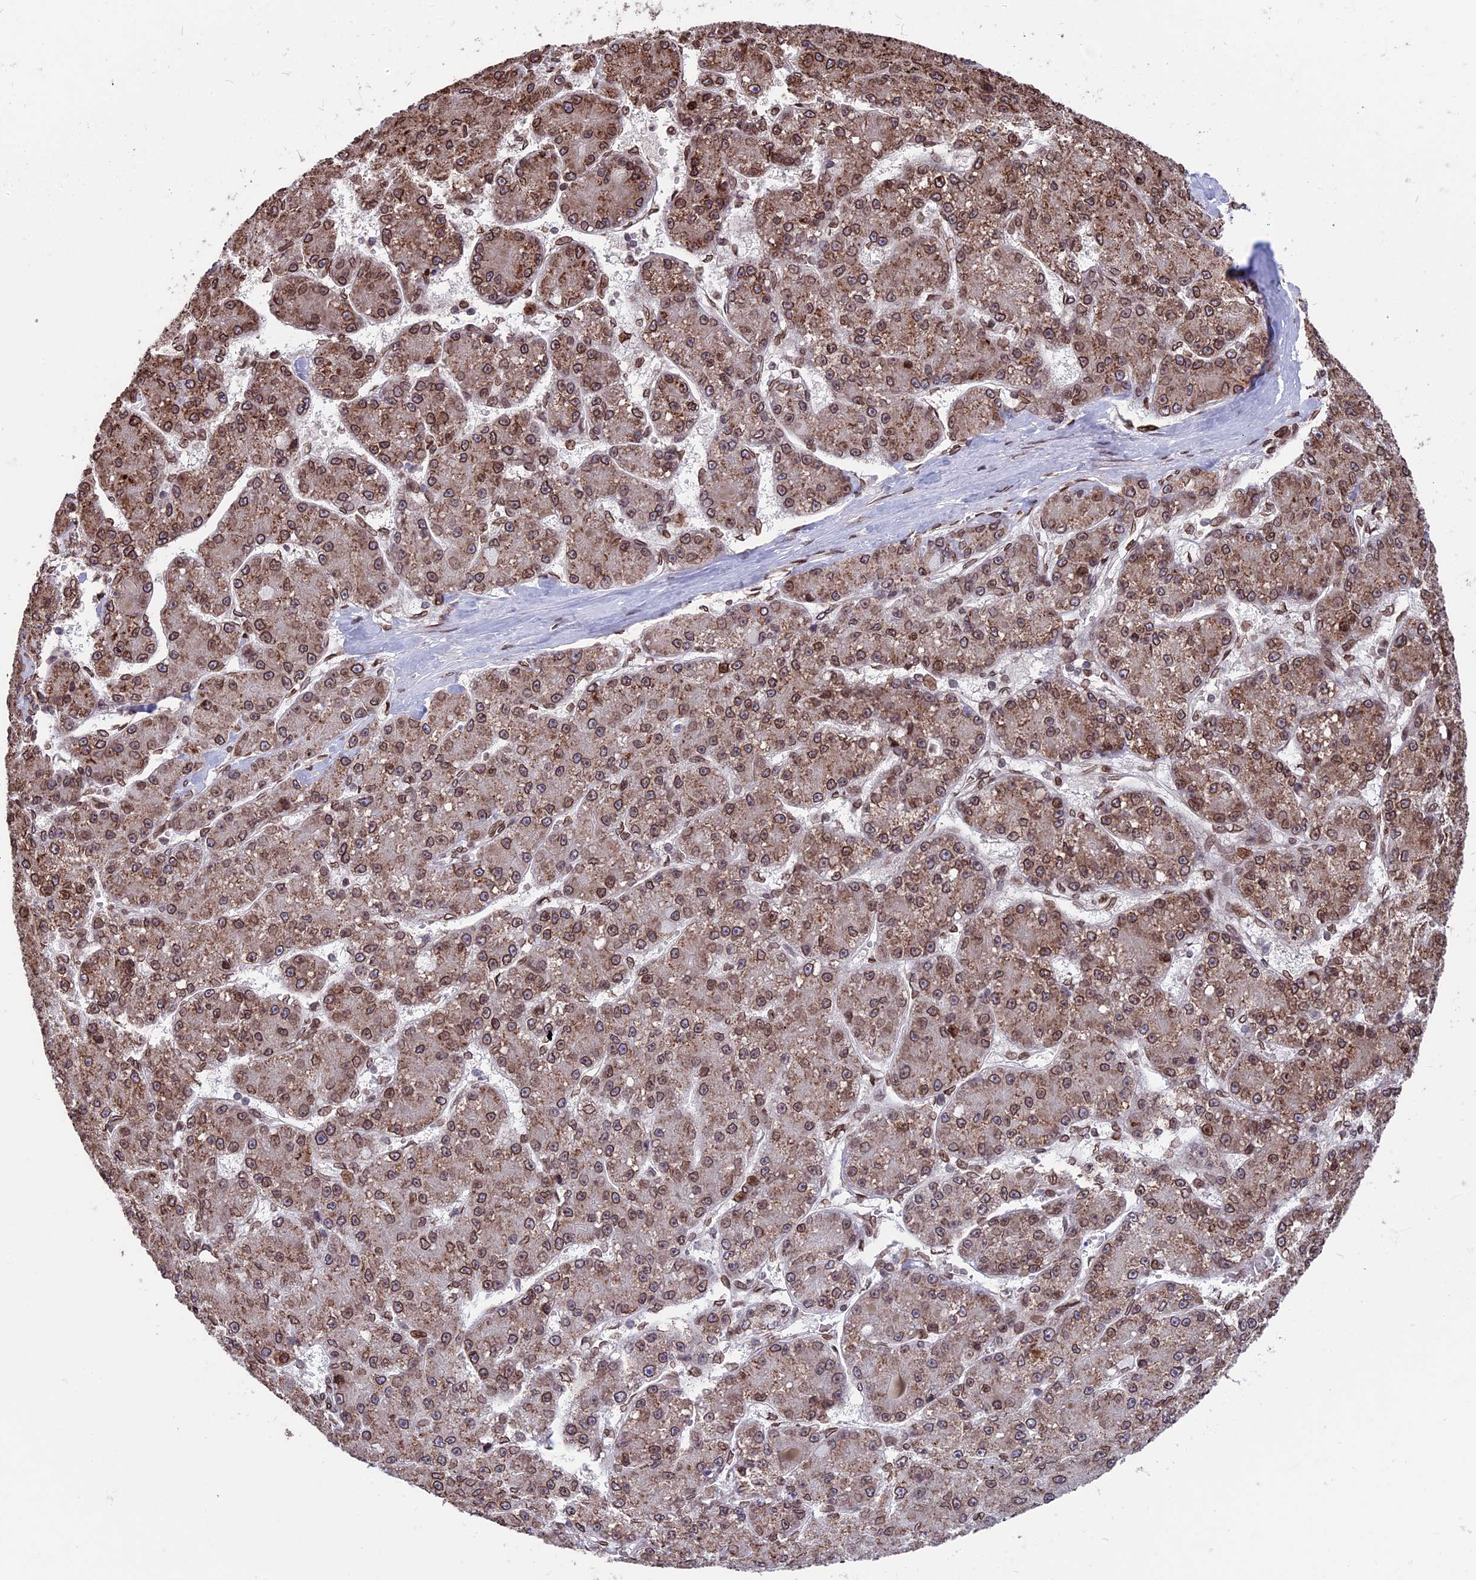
{"staining": {"intensity": "moderate", "quantity": ">75%", "location": "cytoplasmic/membranous,nuclear"}, "tissue": "liver cancer", "cell_type": "Tumor cells", "image_type": "cancer", "snomed": [{"axis": "morphology", "description": "Carcinoma, Hepatocellular, NOS"}, {"axis": "topography", "description": "Liver"}], "caption": "A medium amount of moderate cytoplasmic/membranous and nuclear staining is present in about >75% of tumor cells in liver cancer (hepatocellular carcinoma) tissue.", "gene": "PTCHD4", "patient": {"sex": "male", "age": 67}}